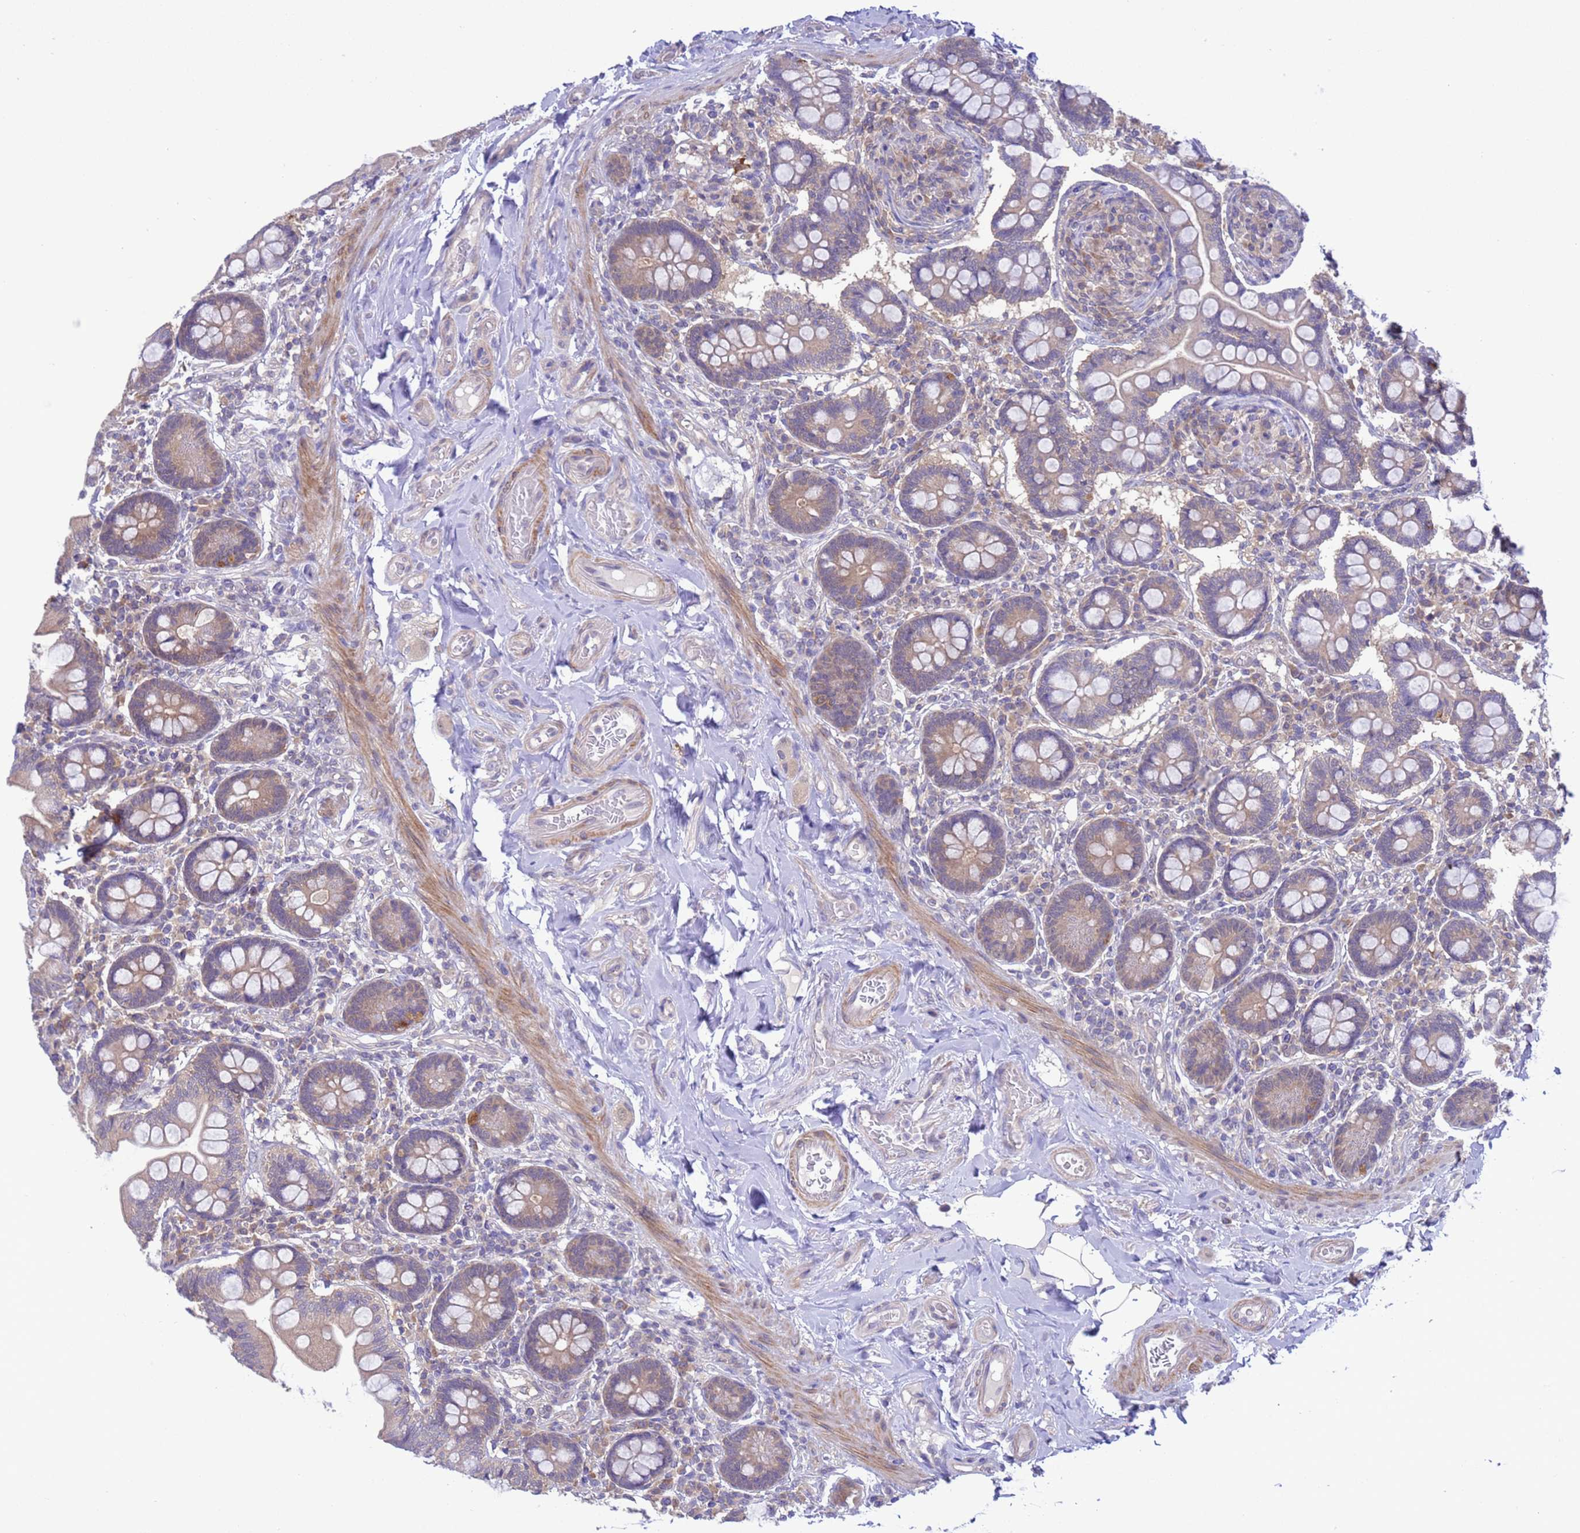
{"staining": {"intensity": "moderate", "quantity": "25%-75%", "location": "cytoplasmic/membranous"}, "tissue": "small intestine", "cell_type": "Glandular cells", "image_type": "normal", "snomed": [{"axis": "morphology", "description": "Normal tissue, NOS"}, {"axis": "topography", "description": "Small intestine"}], "caption": "Moderate cytoplasmic/membranous expression for a protein is present in about 25%-75% of glandular cells of unremarkable small intestine using IHC.", "gene": "ZNF461", "patient": {"sex": "female", "age": 64}}